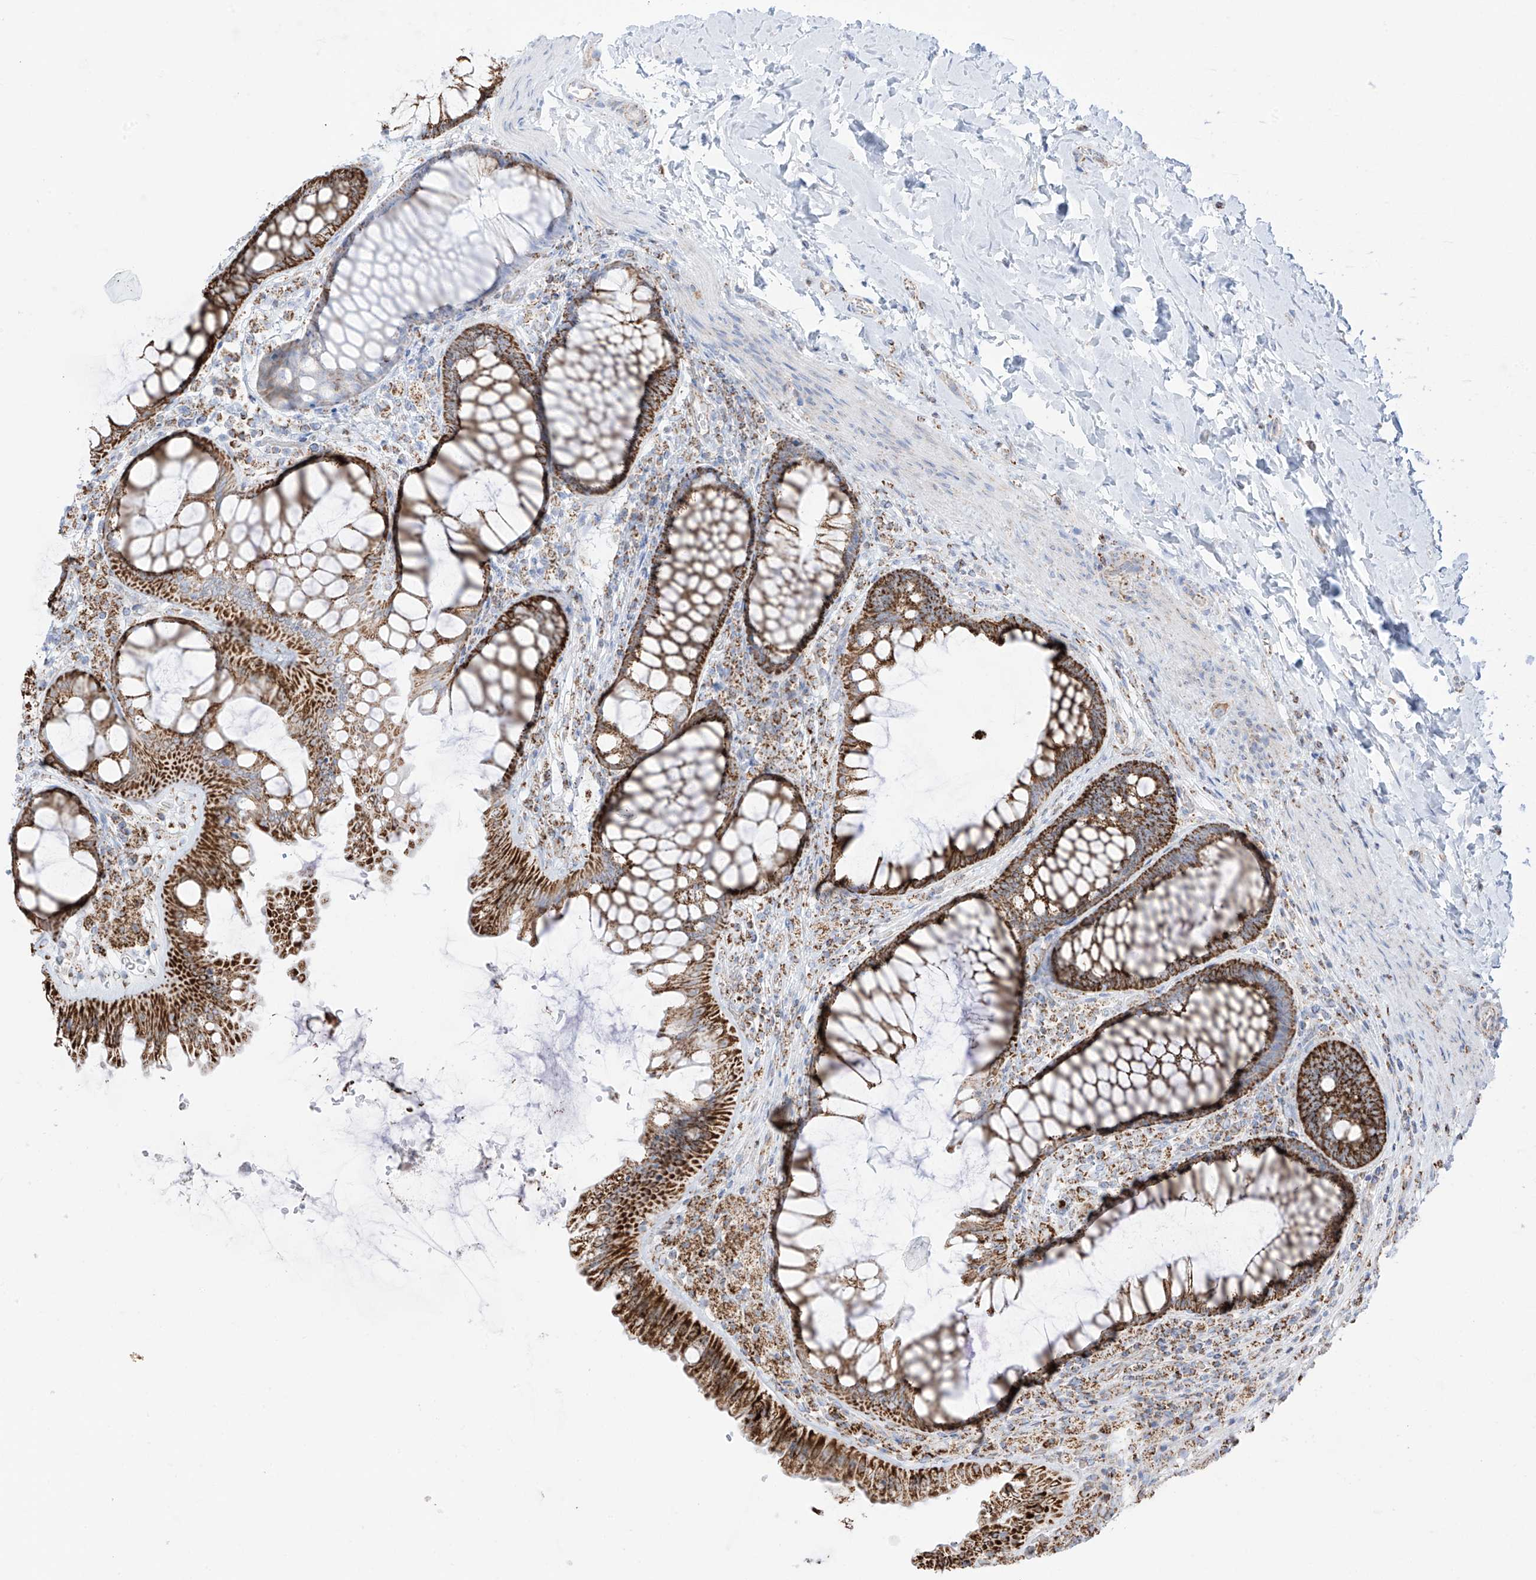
{"staining": {"intensity": "weak", "quantity": ">75%", "location": "cytoplasmic/membranous"}, "tissue": "colon", "cell_type": "Endothelial cells", "image_type": "normal", "snomed": [{"axis": "morphology", "description": "Normal tissue, NOS"}, {"axis": "topography", "description": "Colon"}], "caption": "The histopathology image shows staining of benign colon, revealing weak cytoplasmic/membranous protein positivity (brown color) within endothelial cells. Using DAB (3,3'-diaminobenzidine) (brown) and hematoxylin (blue) stains, captured at high magnification using brightfield microscopy.", "gene": "XKR3", "patient": {"sex": "female", "age": 62}}